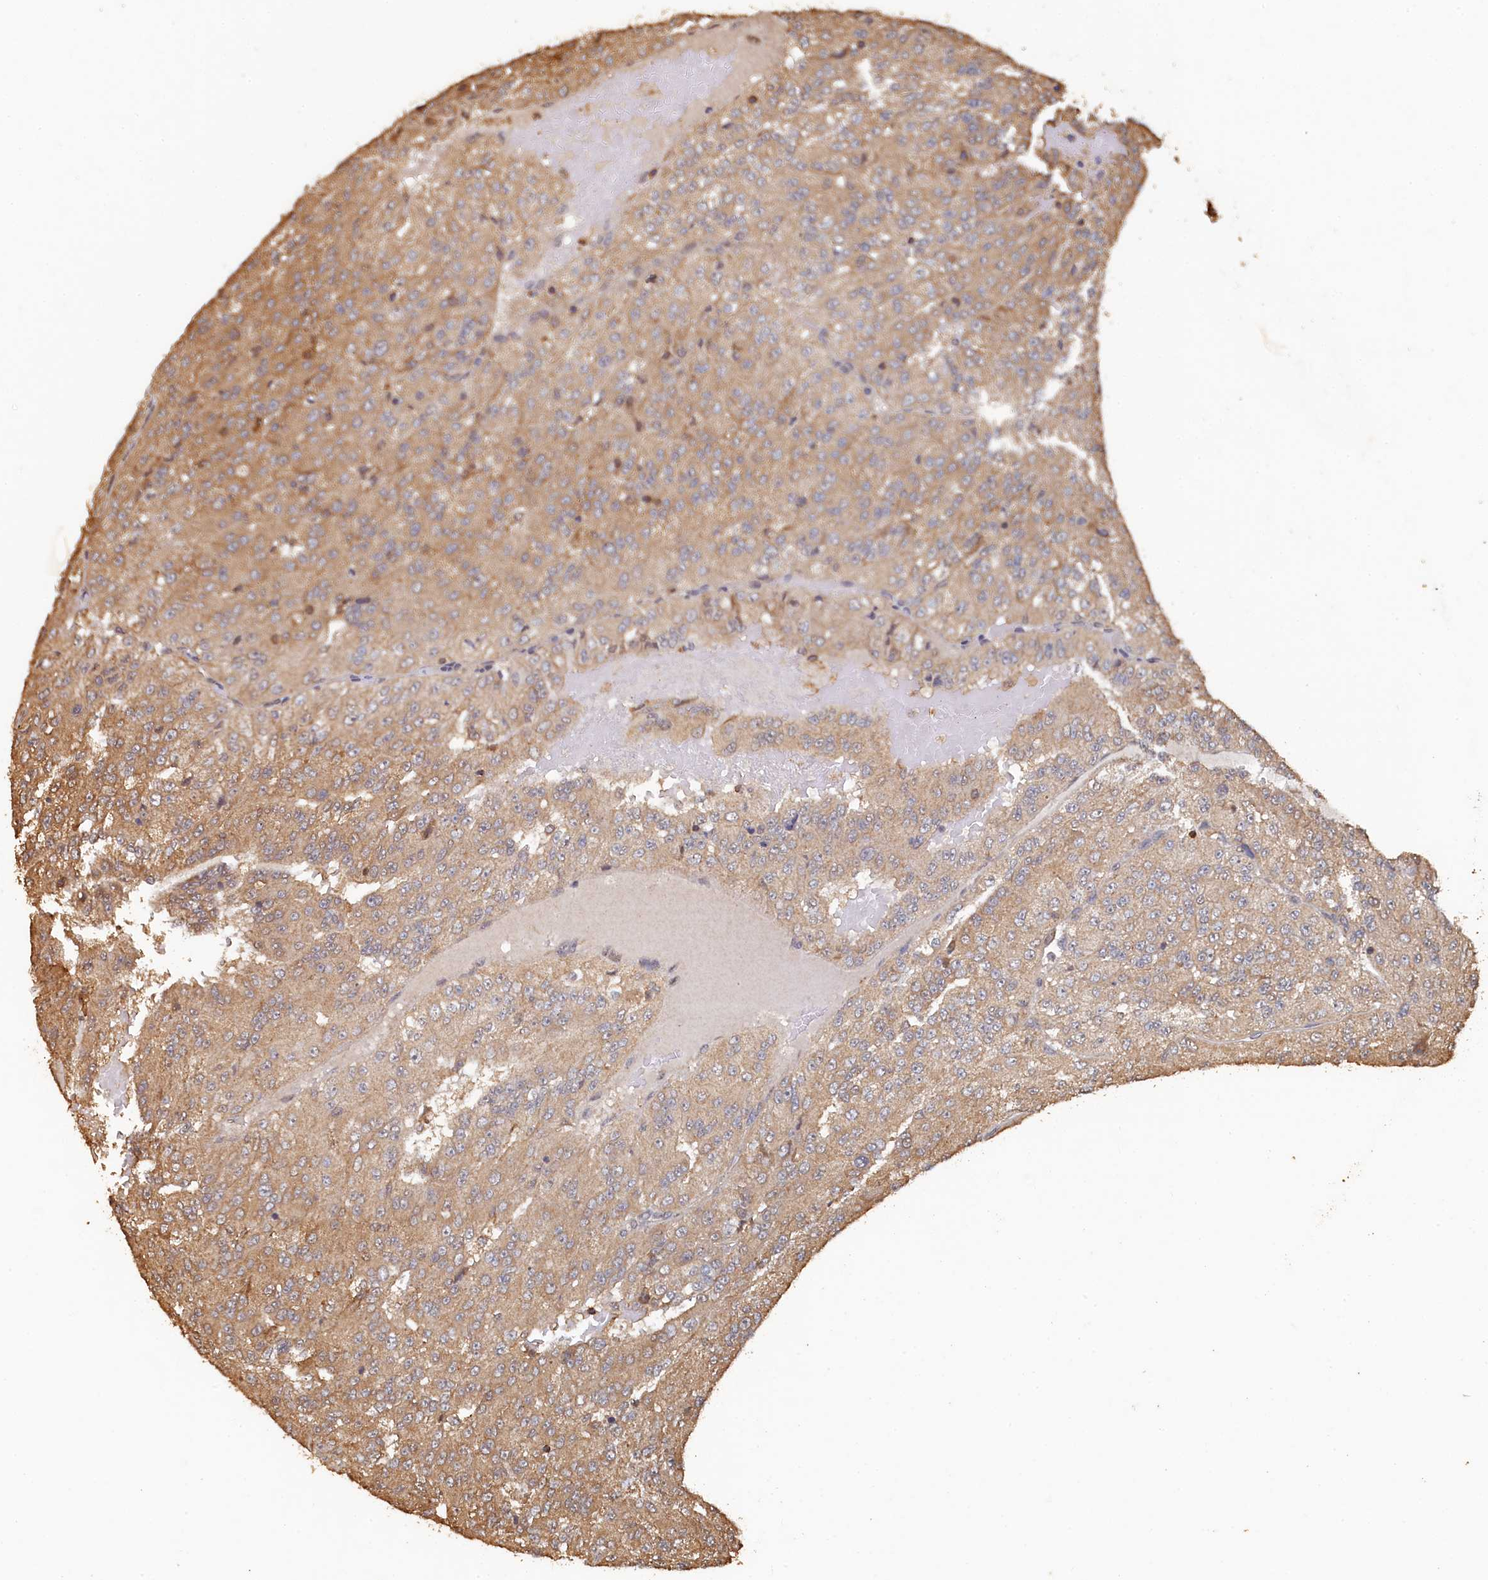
{"staining": {"intensity": "moderate", "quantity": ">75%", "location": "cytoplasmic/membranous"}, "tissue": "renal cancer", "cell_type": "Tumor cells", "image_type": "cancer", "snomed": [{"axis": "morphology", "description": "Adenocarcinoma, NOS"}, {"axis": "topography", "description": "Kidney"}], "caption": "Protein staining displays moderate cytoplasmic/membranous positivity in about >75% of tumor cells in renal cancer.", "gene": "PIGN", "patient": {"sex": "female", "age": 63}}